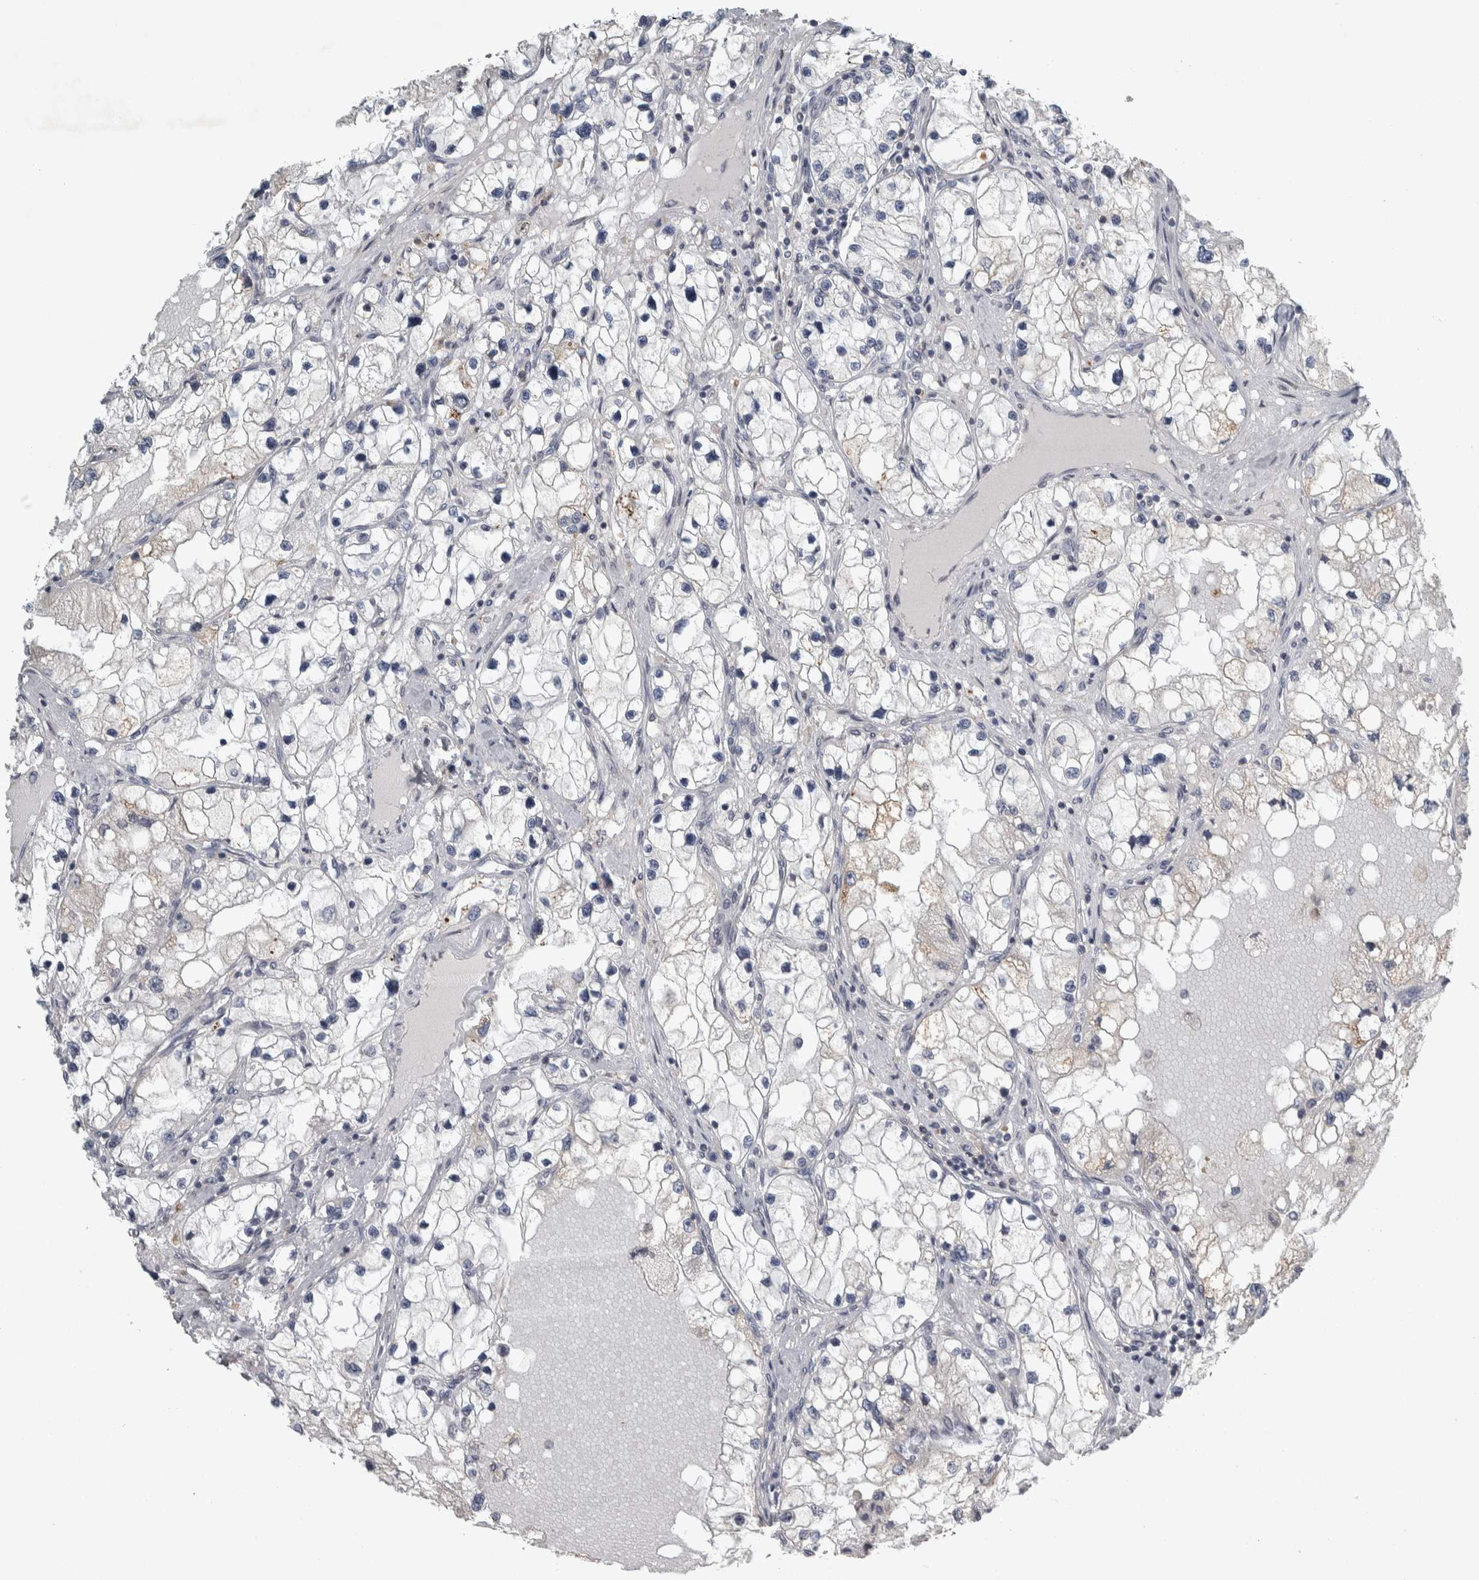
{"staining": {"intensity": "weak", "quantity": "<25%", "location": "cytoplasmic/membranous"}, "tissue": "renal cancer", "cell_type": "Tumor cells", "image_type": "cancer", "snomed": [{"axis": "morphology", "description": "Adenocarcinoma, NOS"}, {"axis": "topography", "description": "Kidney"}], "caption": "Renal cancer (adenocarcinoma) was stained to show a protein in brown. There is no significant staining in tumor cells.", "gene": "SIGMAR1", "patient": {"sex": "male", "age": 68}}